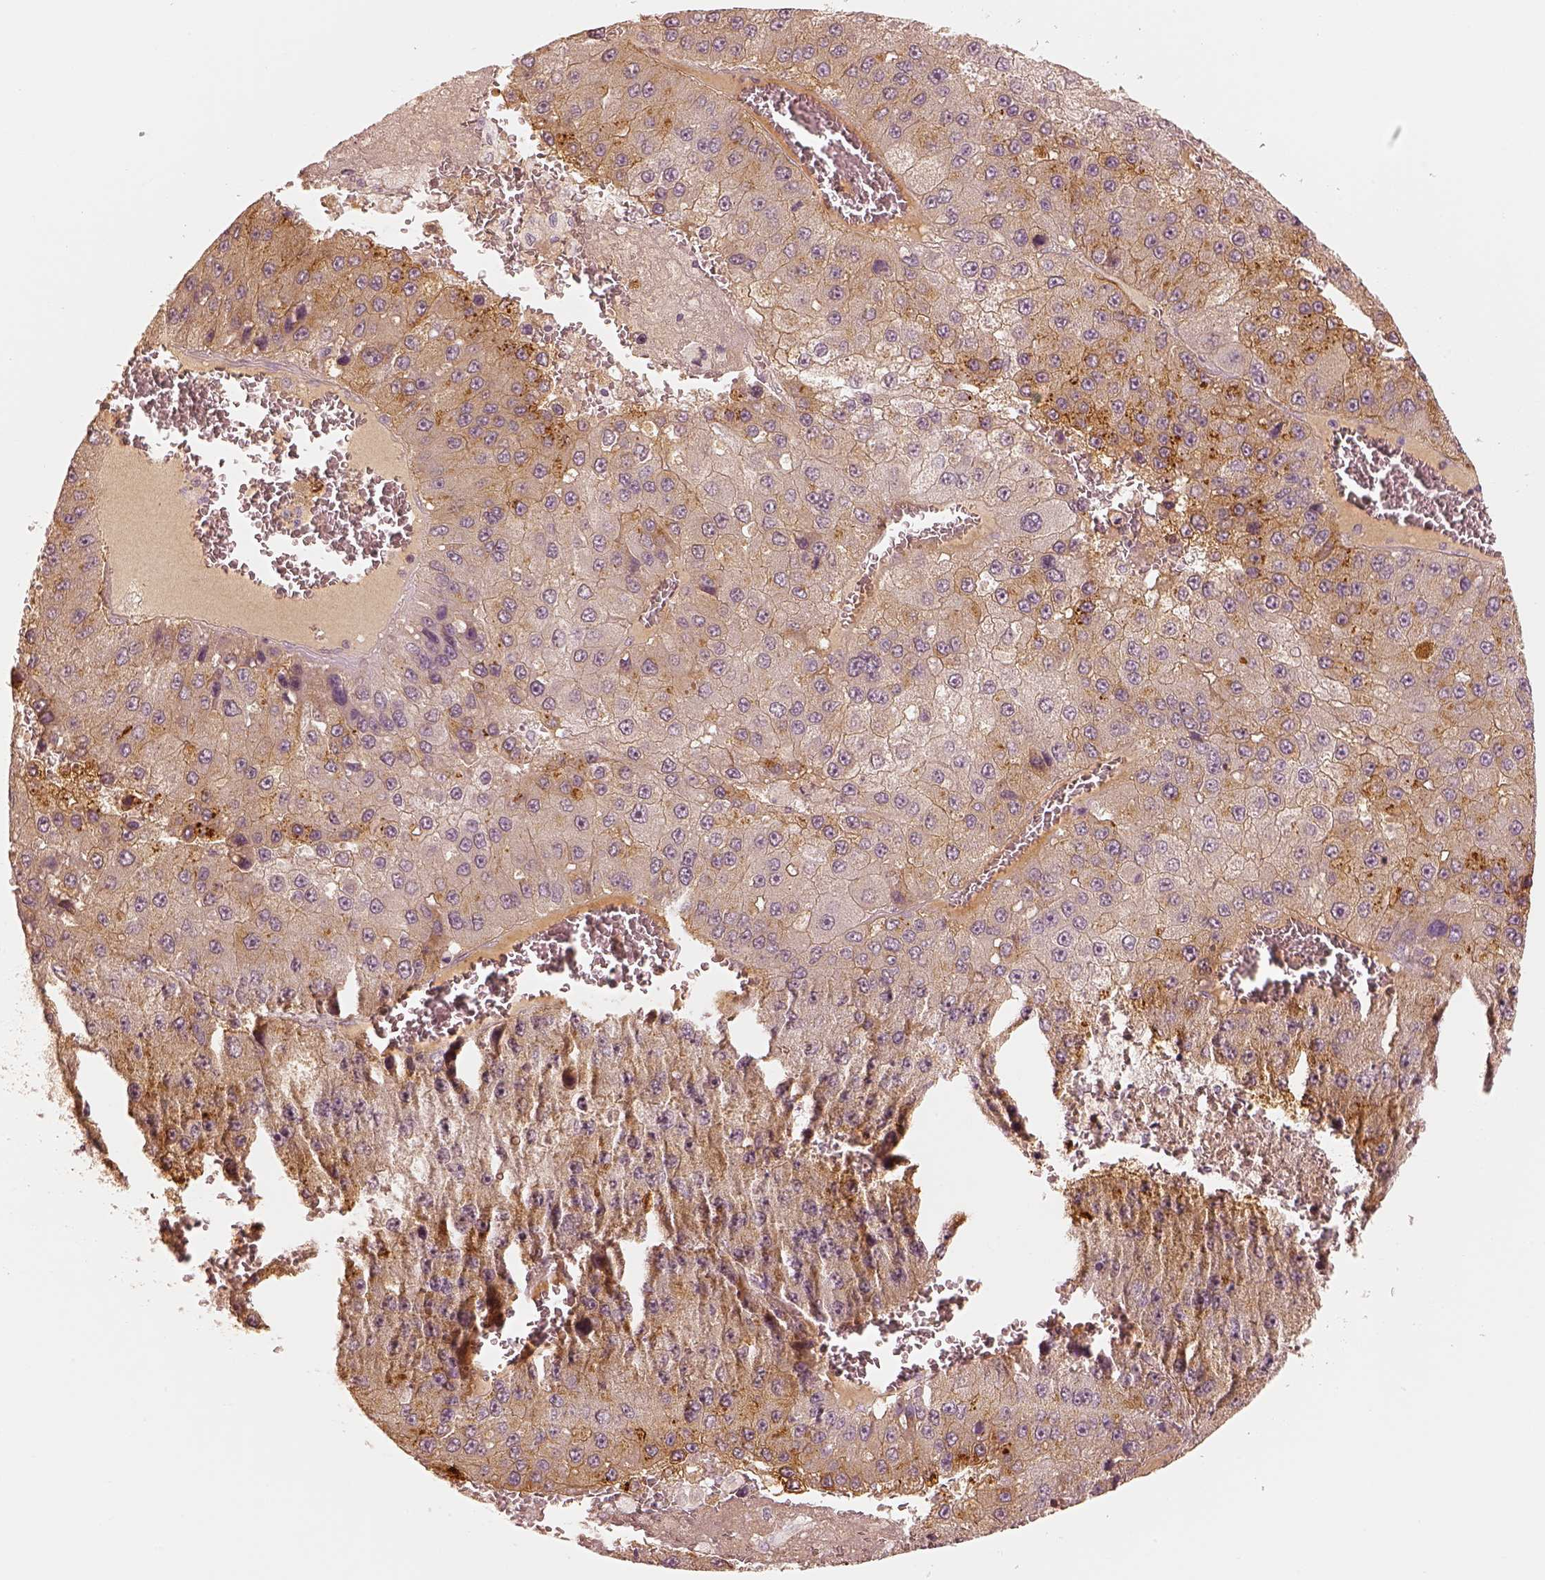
{"staining": {"intensity": "moderate", "quantity": "25%-75%", "location": "cytoplasmic/membranous"}, "tissue": "liver cancer", "cell_type": "Tumor cells", "image_type": "cancer", "snomed": [{"axis": "morphology", "description": "Carcinoma, Hepatocellular, NOS"}, {"axis": "topography", "description": "Liver"}], "caption": "Liver cancer (hepatocellular carcinoma) tissue reveals moderate cytoplasmic/membranous positivity in about 25%-75% of tumor cells", "gene": "GORASP2", "patient": {"sex": "female", "age": 73}}